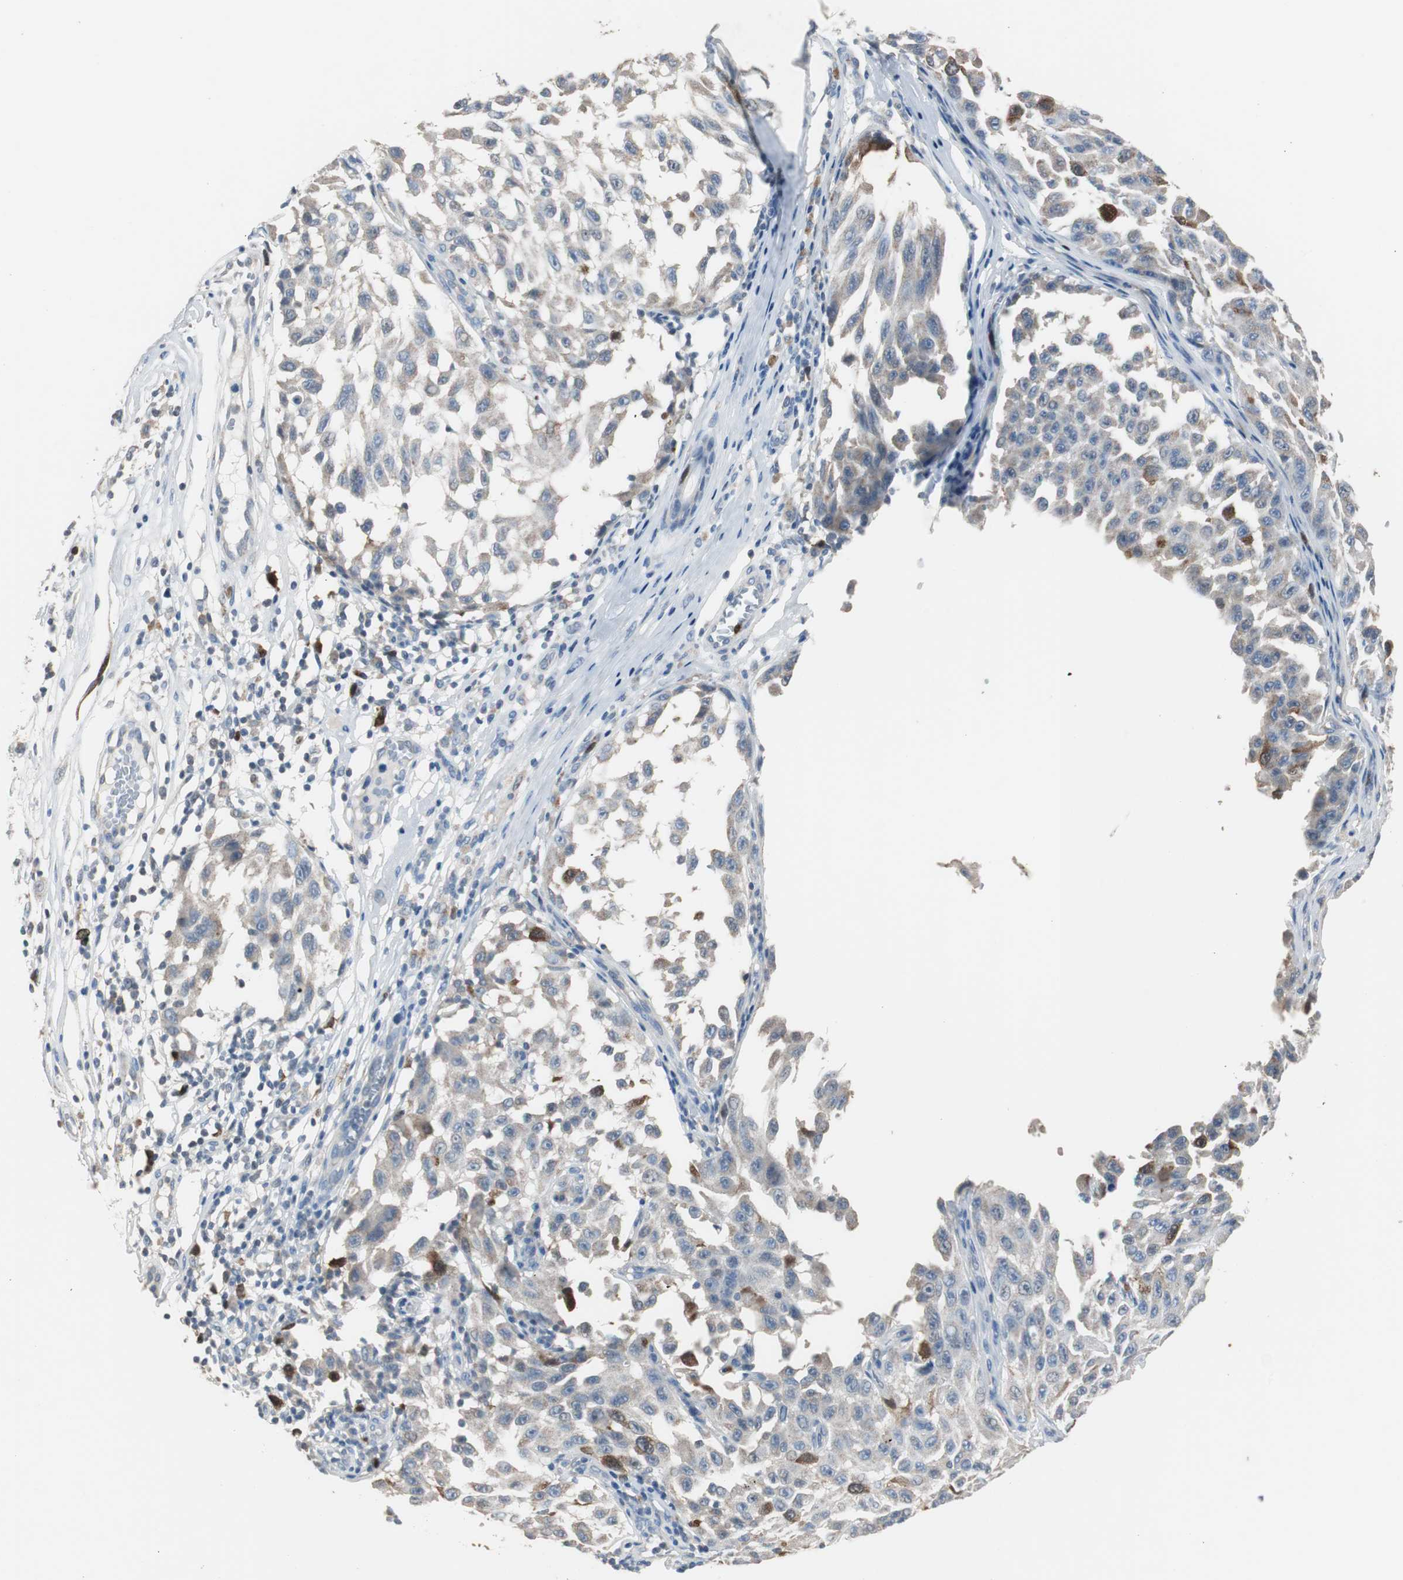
{"staining": {"intensity": "weak", "quantity": "<25%", "location": "cytoplasmic/membranous"}, "tissue": "melanoma", "cell_type": "Tumor cells", "image_type": "cancer", "snomed": [{"axis": "morphology", "description": "Malignant melanoma, NOS"}, {"axis": "topography", "description": "Skin"}], "caption": "The histopathology image shows no significant staining in tumor cells of malignant melanoma.", "gene": "TK1", "patient": {"sex": "male", "age": 30}}